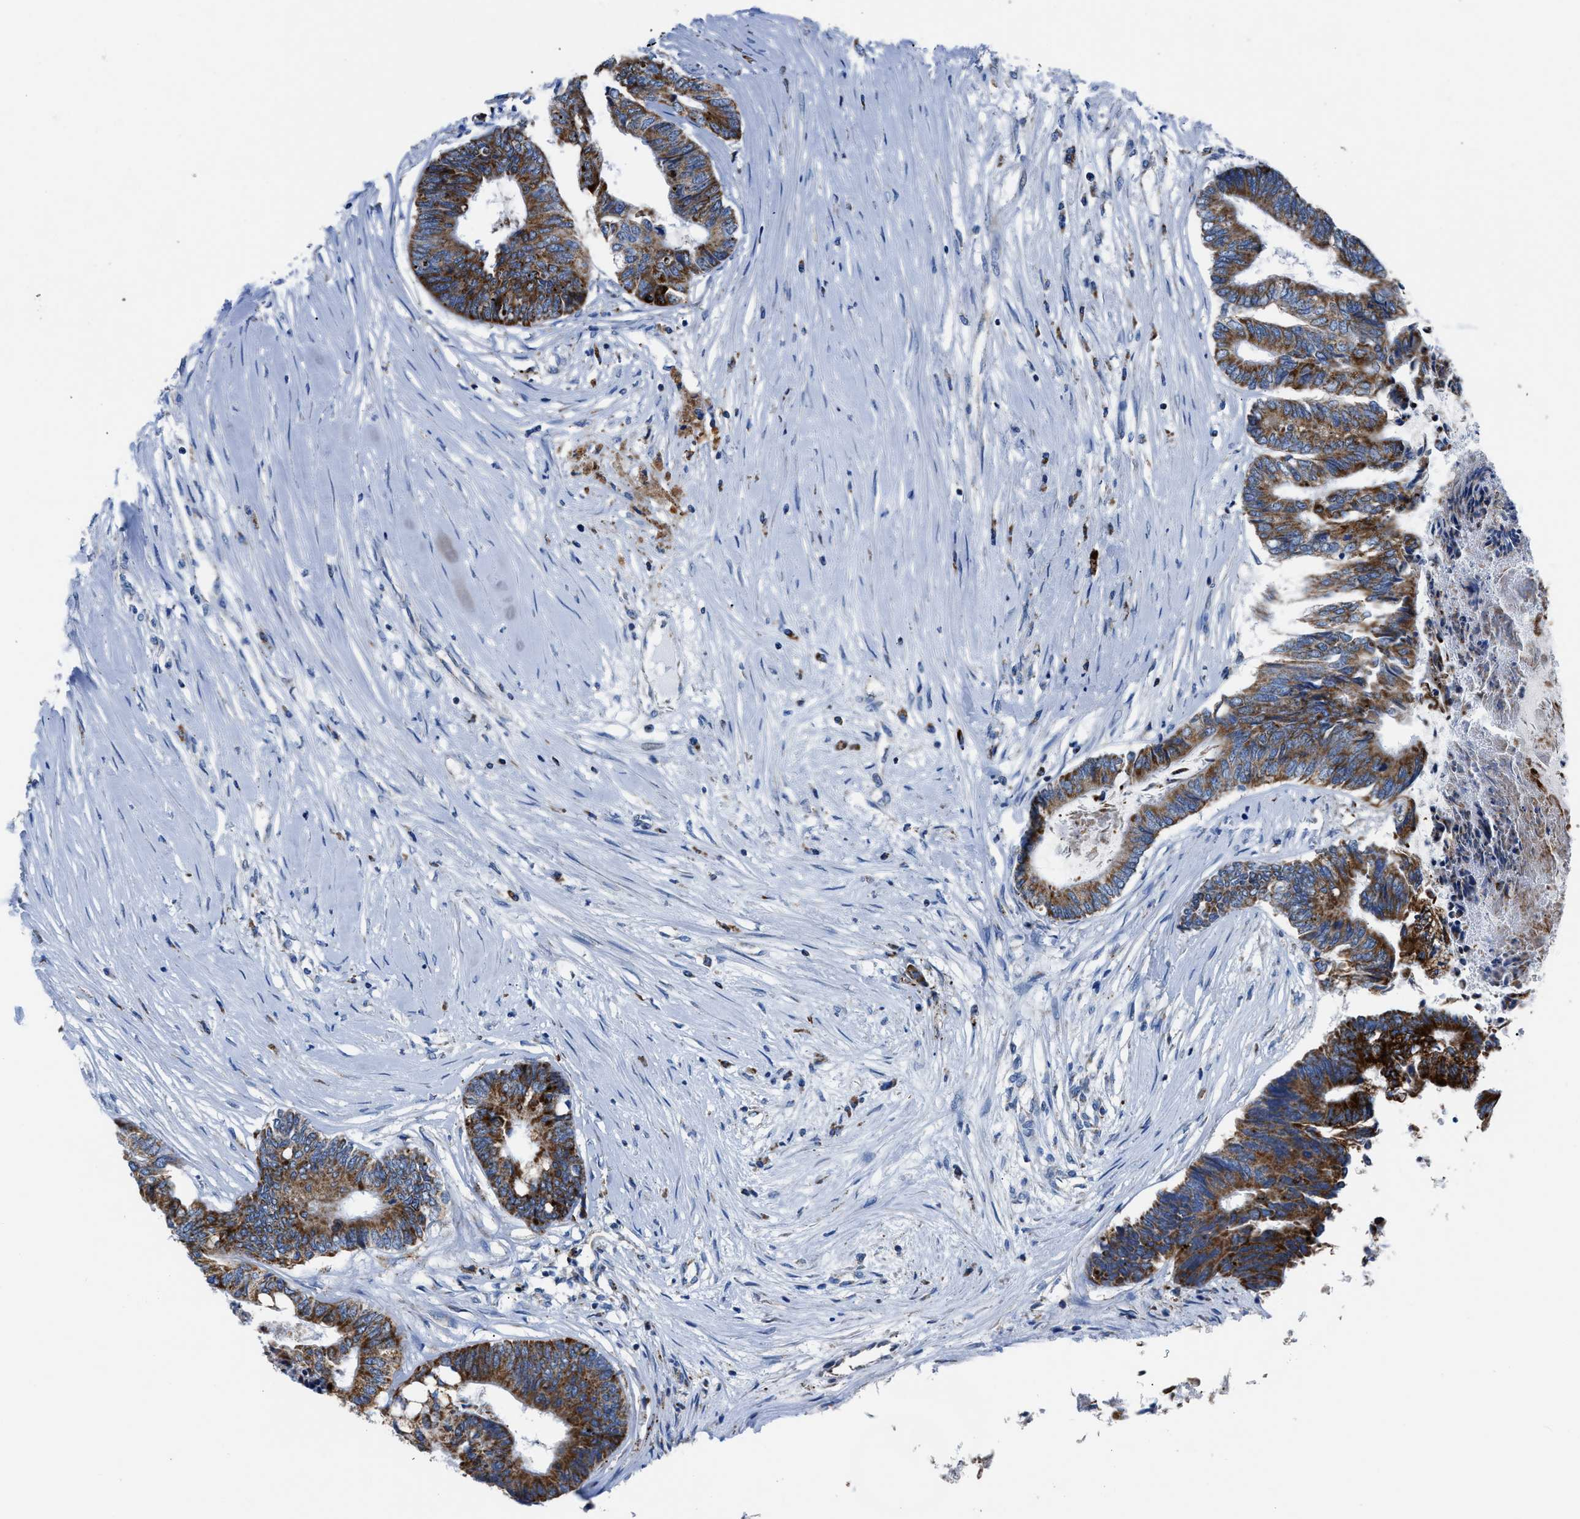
{"staining": {"intensity": "strong", "quantity": ">75%", "location": "cytoplasmic/membranous"}, "tissue": "colorectal cancer", "cell_type": "Tumor cells", "image_type": "cancer", "snomed": [{"axis": "morphology", "description": "Adenocarcinoma, NOS"}, {"axis": "topography", "description": "Rectum"}], "caption": "Immunohistochemistry (IHC) micrograph of neoplastic tissue: adenocarcinoma (colorectal) stained using immunohistochemistry exhibits high levels of strong protein expression localized specifically in the cytoplasmic/membranous of tumor cells, appearing as a cytoplasmic/membranous brown color.", "gene": "ZDHHC3", "patient": {"sex": "male", "age": 63}}